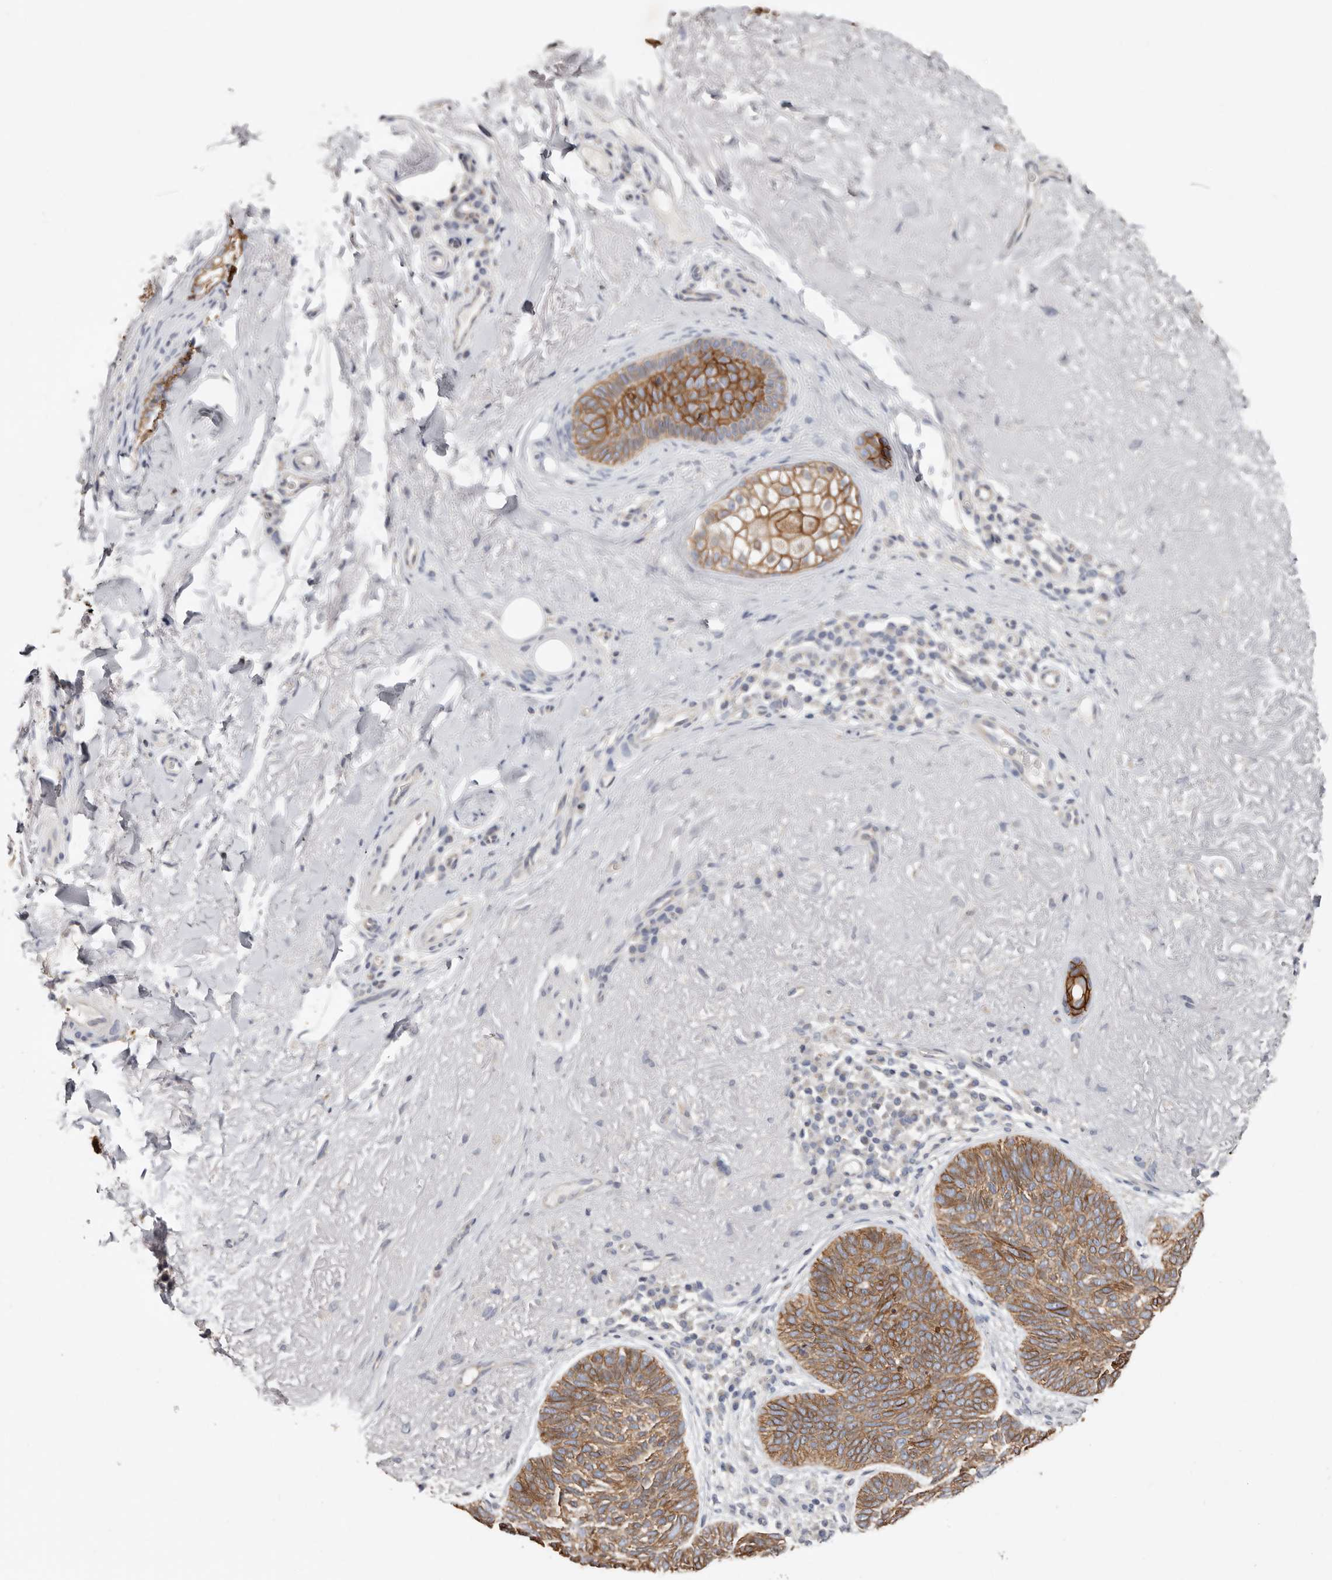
{"staining": {"intensity": "moderate", "quantity": ">75%", "location": "cytoplasmic/membranous"}, "tissue": "skin cancer", "cell_type": "Tumor cells", "image_type": "cancer", "snomed": [{"axis": "morphology", "description": "Basal cell carcinoma"}, {"axis": "topography", "description": "Skin"}], "caption": "Skin basal cell carcinoma stained with immunohistochemistry demonstrates moderate cytoplasmic/membranous staining in approximately >75% of tumor cells.", "gene": "S100A14", "patient": {"sex": "female", "age": 85}}